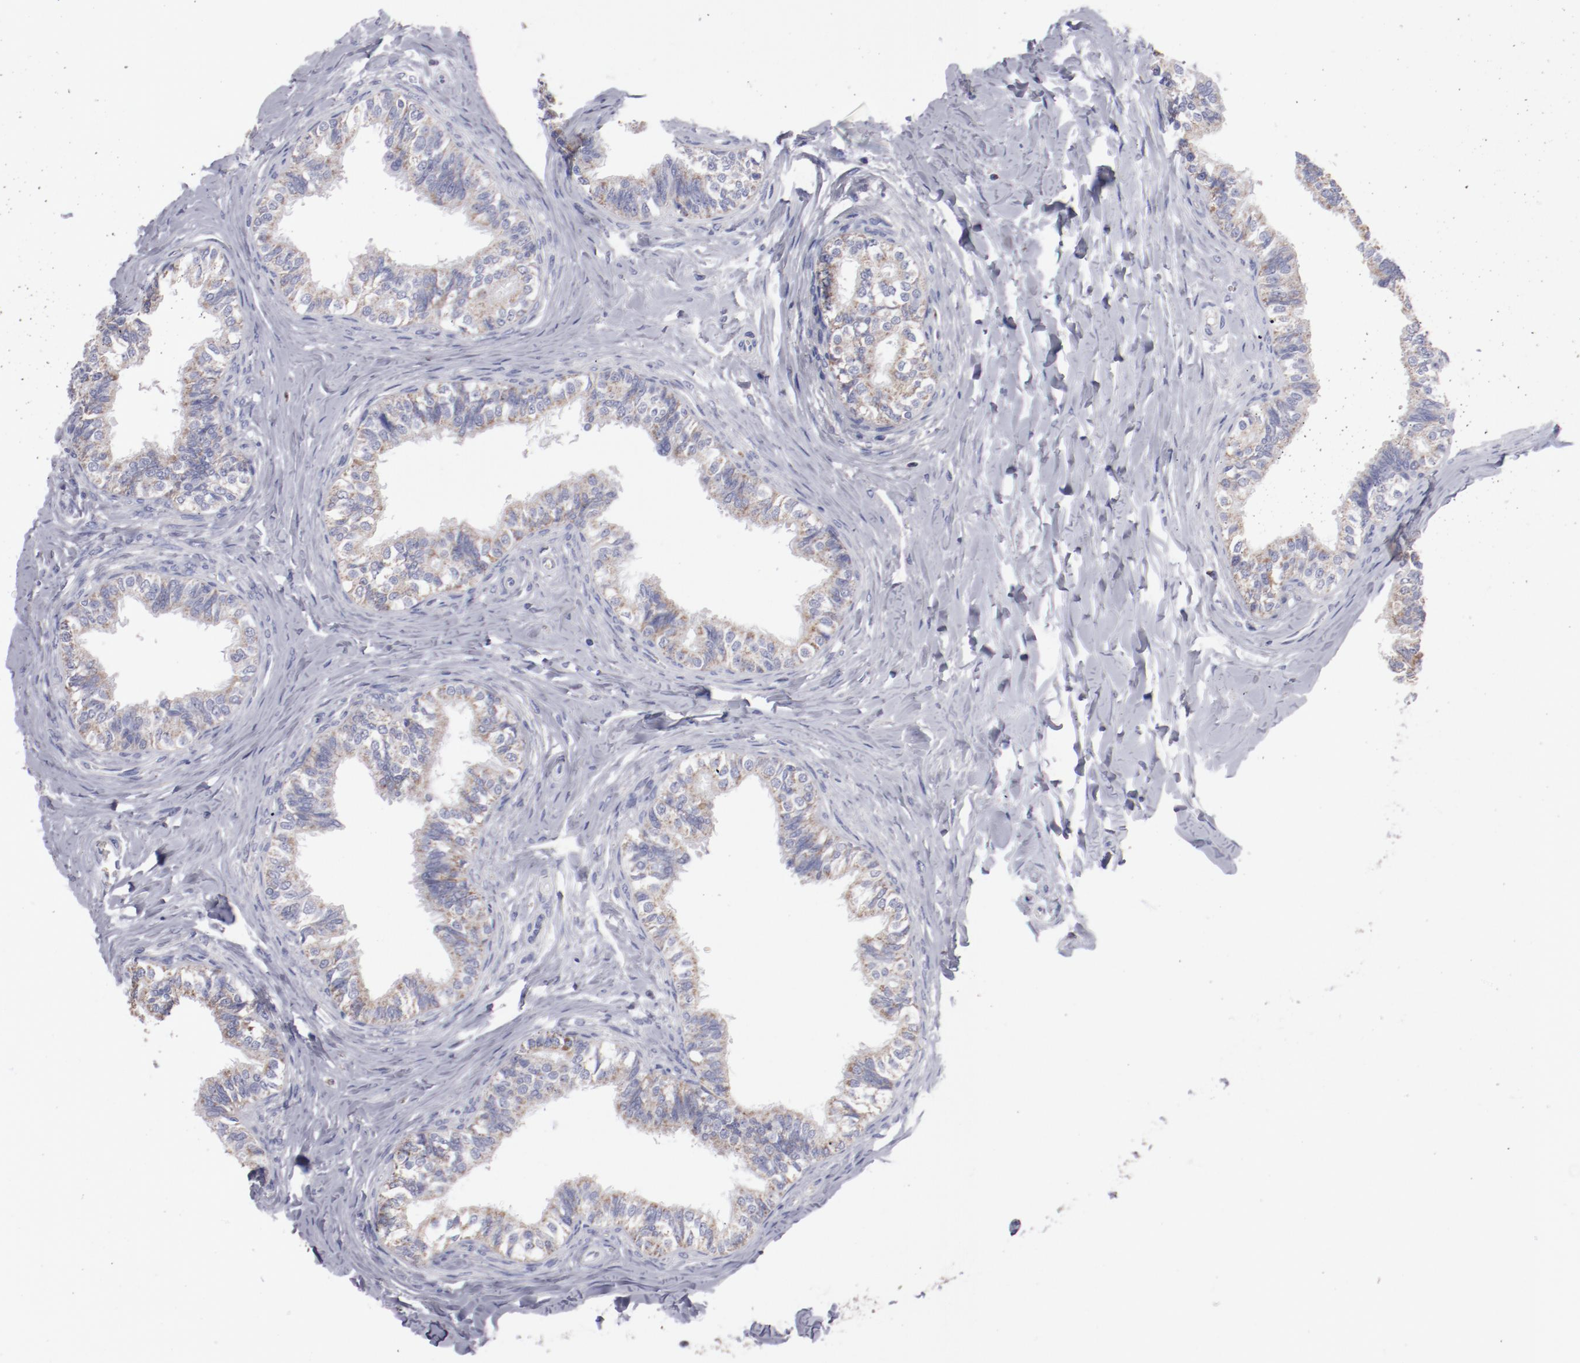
{"staining": {"intensity": "weak", "quantity": ">75%", "location": "cytoplasmic/membranous"}, "tissue": "epididymis", "cell_type": "Glandular cells", "image_type": "normal", "snomed": [{"axis": "morphology", "description": "Normal tissue, NOS"}, {"axis": "topography", "description": "Soft tissue"}, {"axis": "topography", "description": "Epididymis"}], "caption": "The immunohistochemical stain highlights weak cytoplasmic/membranous positivity in glandular cells of normal epididymis.", "gene": "FGR", "patient": {"sex": "male", "age": 26}}